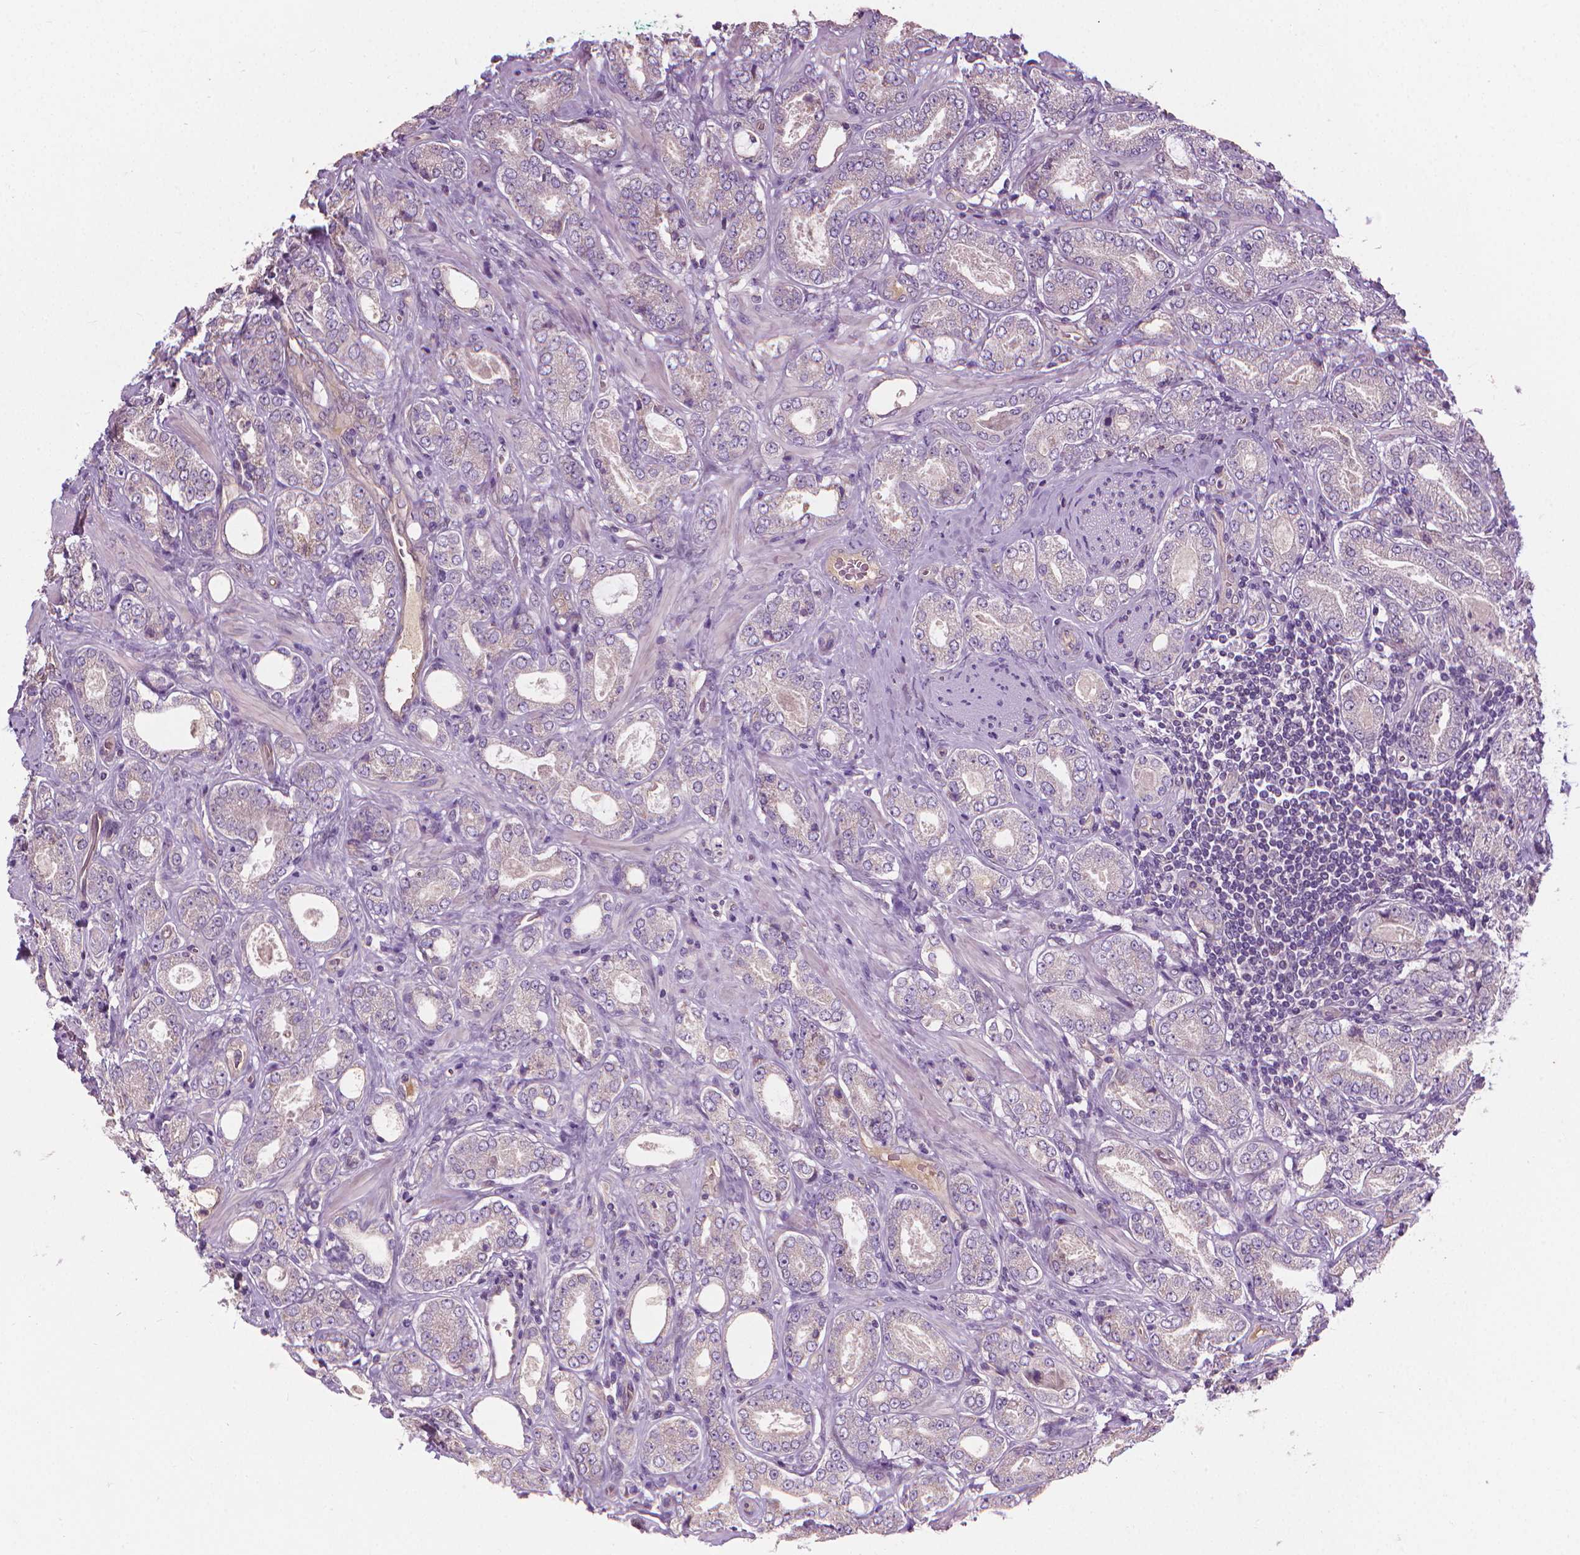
{"staining": {"intensity": "negative", "quantity": "none", "location": "none"}, "tissue": "prostate cancer", "cell_type": "Tumor cells", "image_type": "cancer", "snomed": [{"axis": "morphology", "description": "Adenocarcinoma, NOS"}, {"axis": "topography", "description": "Prostate"}], "caption": "Prostate cancer (adenocarcinoma) stained for a protein using immunohistochemistry (IHC) reveals no staining tumor cells.", "gene": "RIIAD1", "patient": {"sex": "male", "age": 64}}